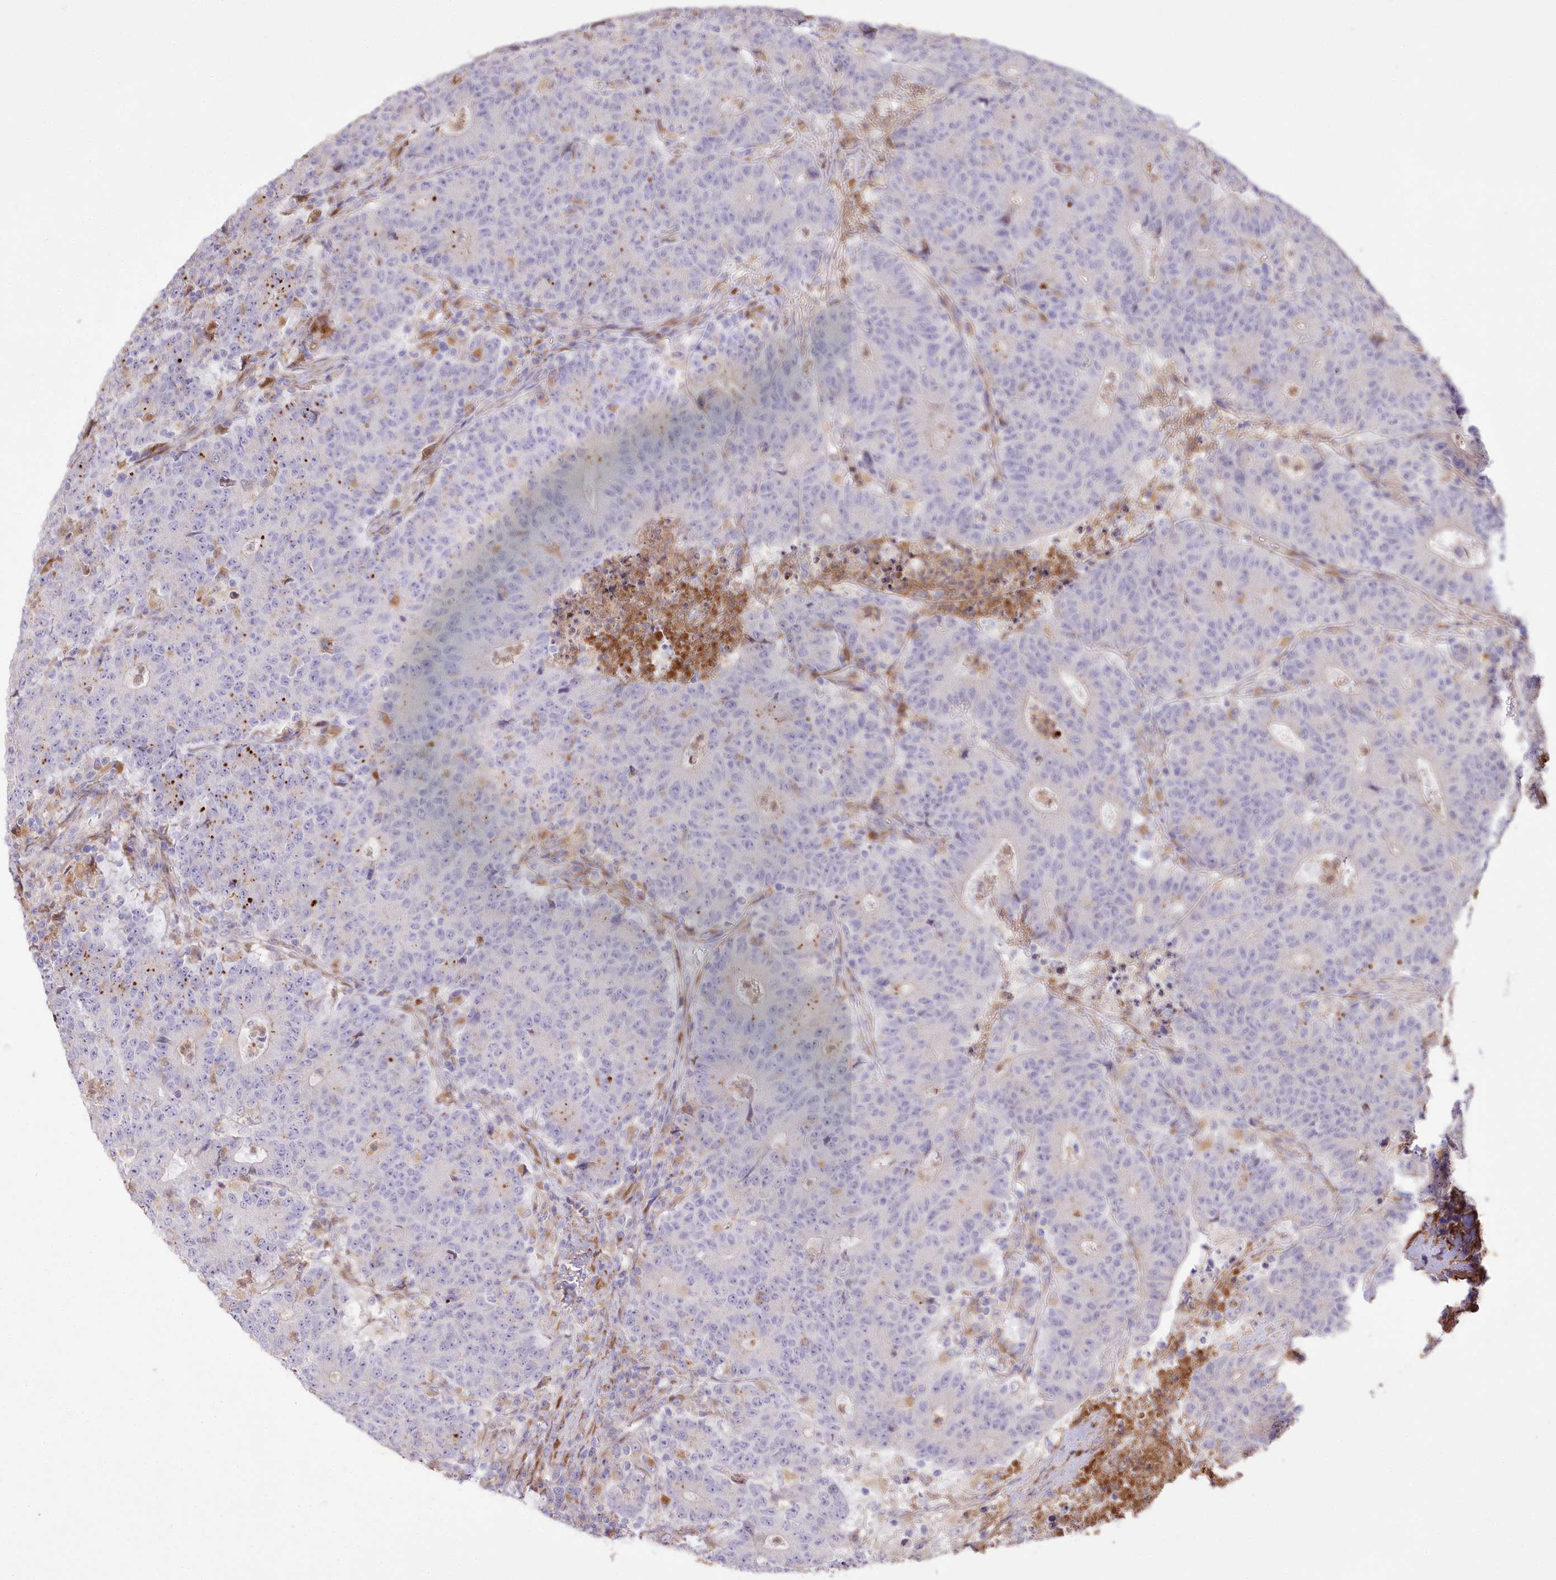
{"staining": {"intensity": "negative", "quantity": "none", "location": "none"}, "tissue": "colorectal cancer", "cell_type": "Tumor cells", "image_type": "cancer", "snomed": [{"axis": "morphology", "description": "Adenocarcinoma, NOS"}, {"axis": "topography", "description": "Colon"}], "caption": "DAB (3,3'-diaminobenzidine) immunohistochemical staining of adenocarcinoma (colorectal) displays no significant positivity in tumor cells. (DAB (3,3'-diaminobenzidine) IHC, high magnification).", "gene": "RNF24", "patient": {"sex": "female", "age": 75}}